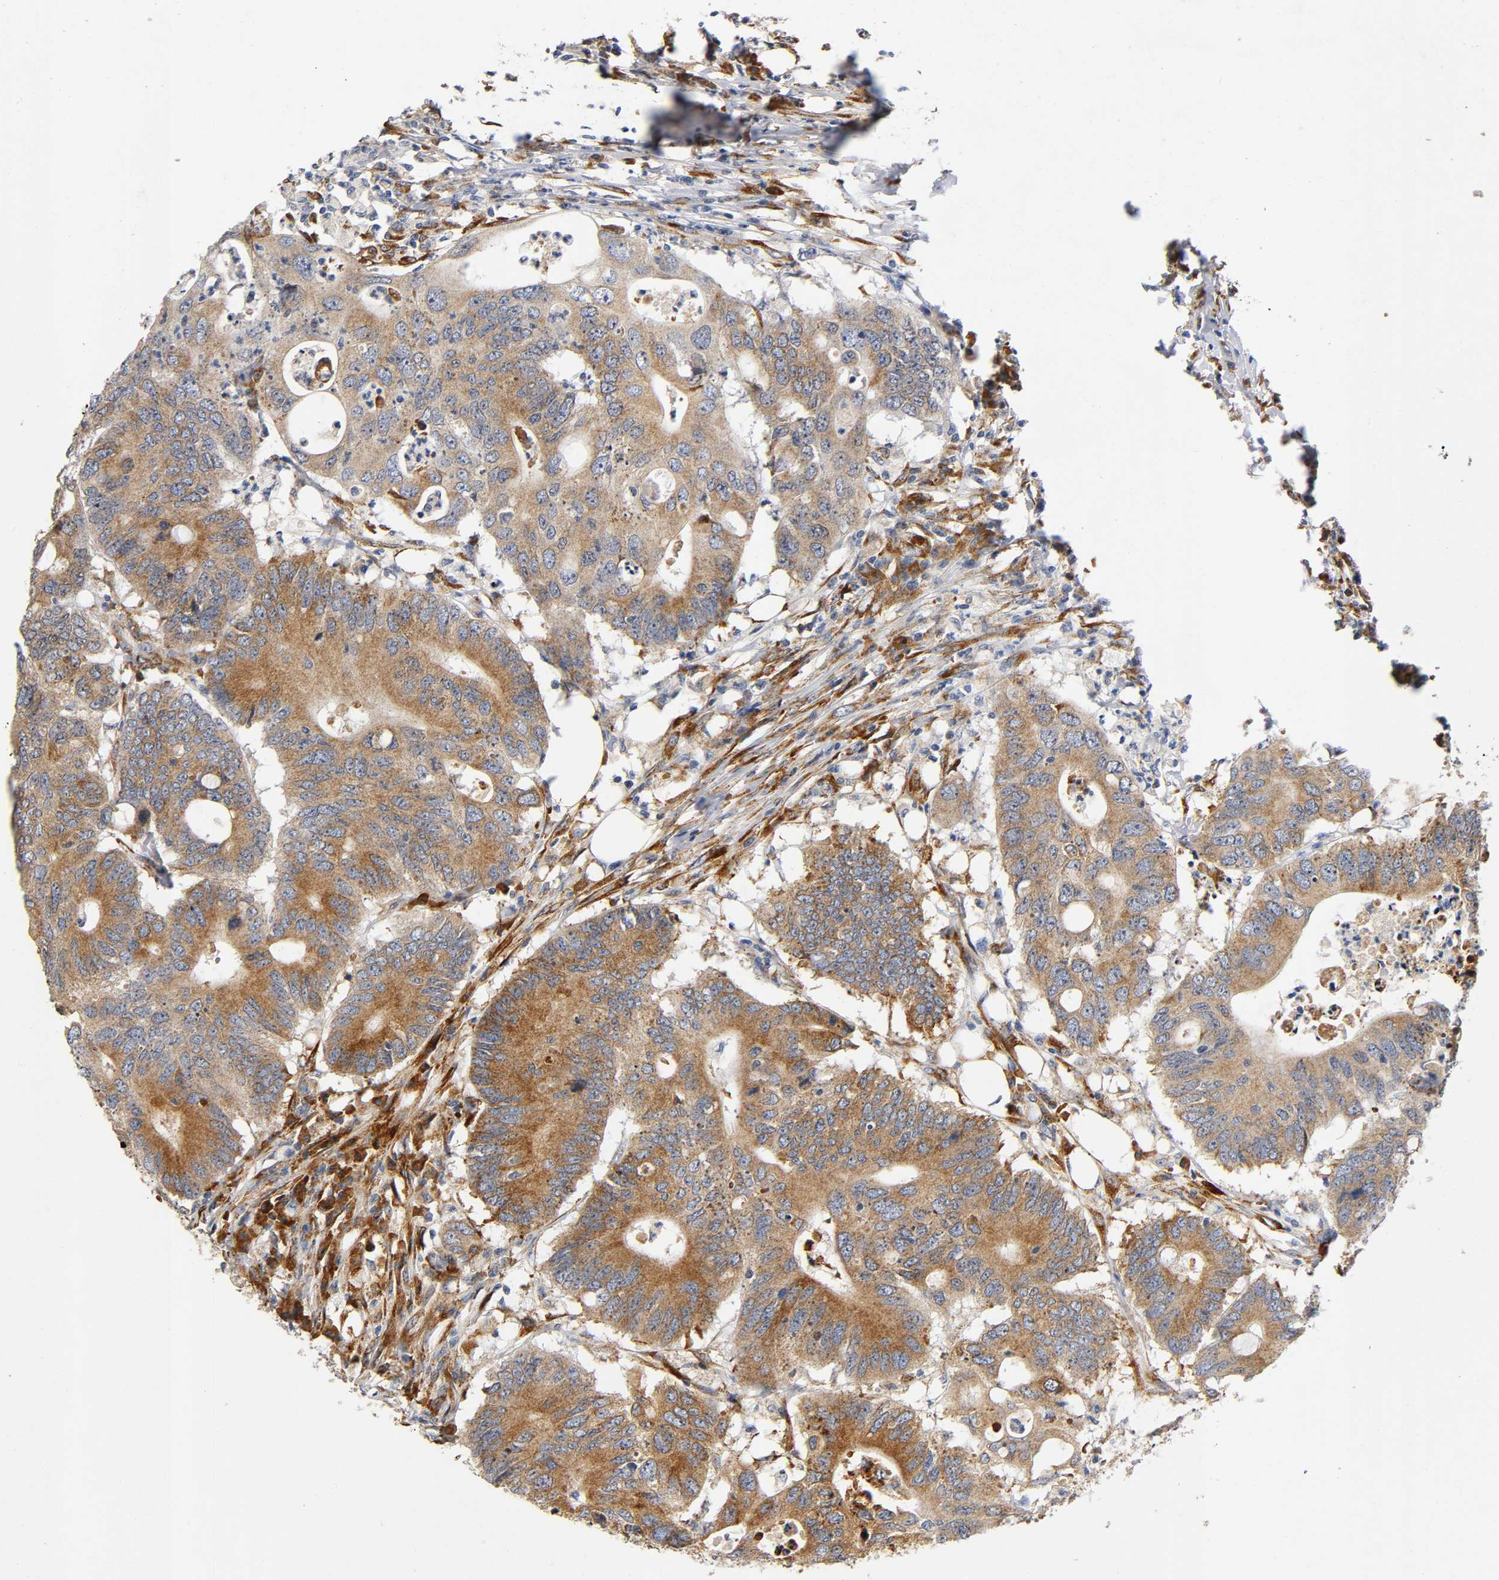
{"staining": {"intensity": "moderate", "quantity": ">75%", "location": "cytoplasmic/membranous"}, "tissue": "colorectal cancer", "cell_type": "Tumor cells", "image_type": "cancer", "snomed": [{"axis": "morphology", "description": "Adenocarcinoma, NOS"}, {"axis": "topography", "description": "Colon"}], "caption": "A photomicrograph of human colorectal adenocarcinoma stained for a protein shows moderate cytoplasmic/membranous brown staining in tumor cells.", "gene": "SOS2", "patient": {"sex": "male", "age": 71}}